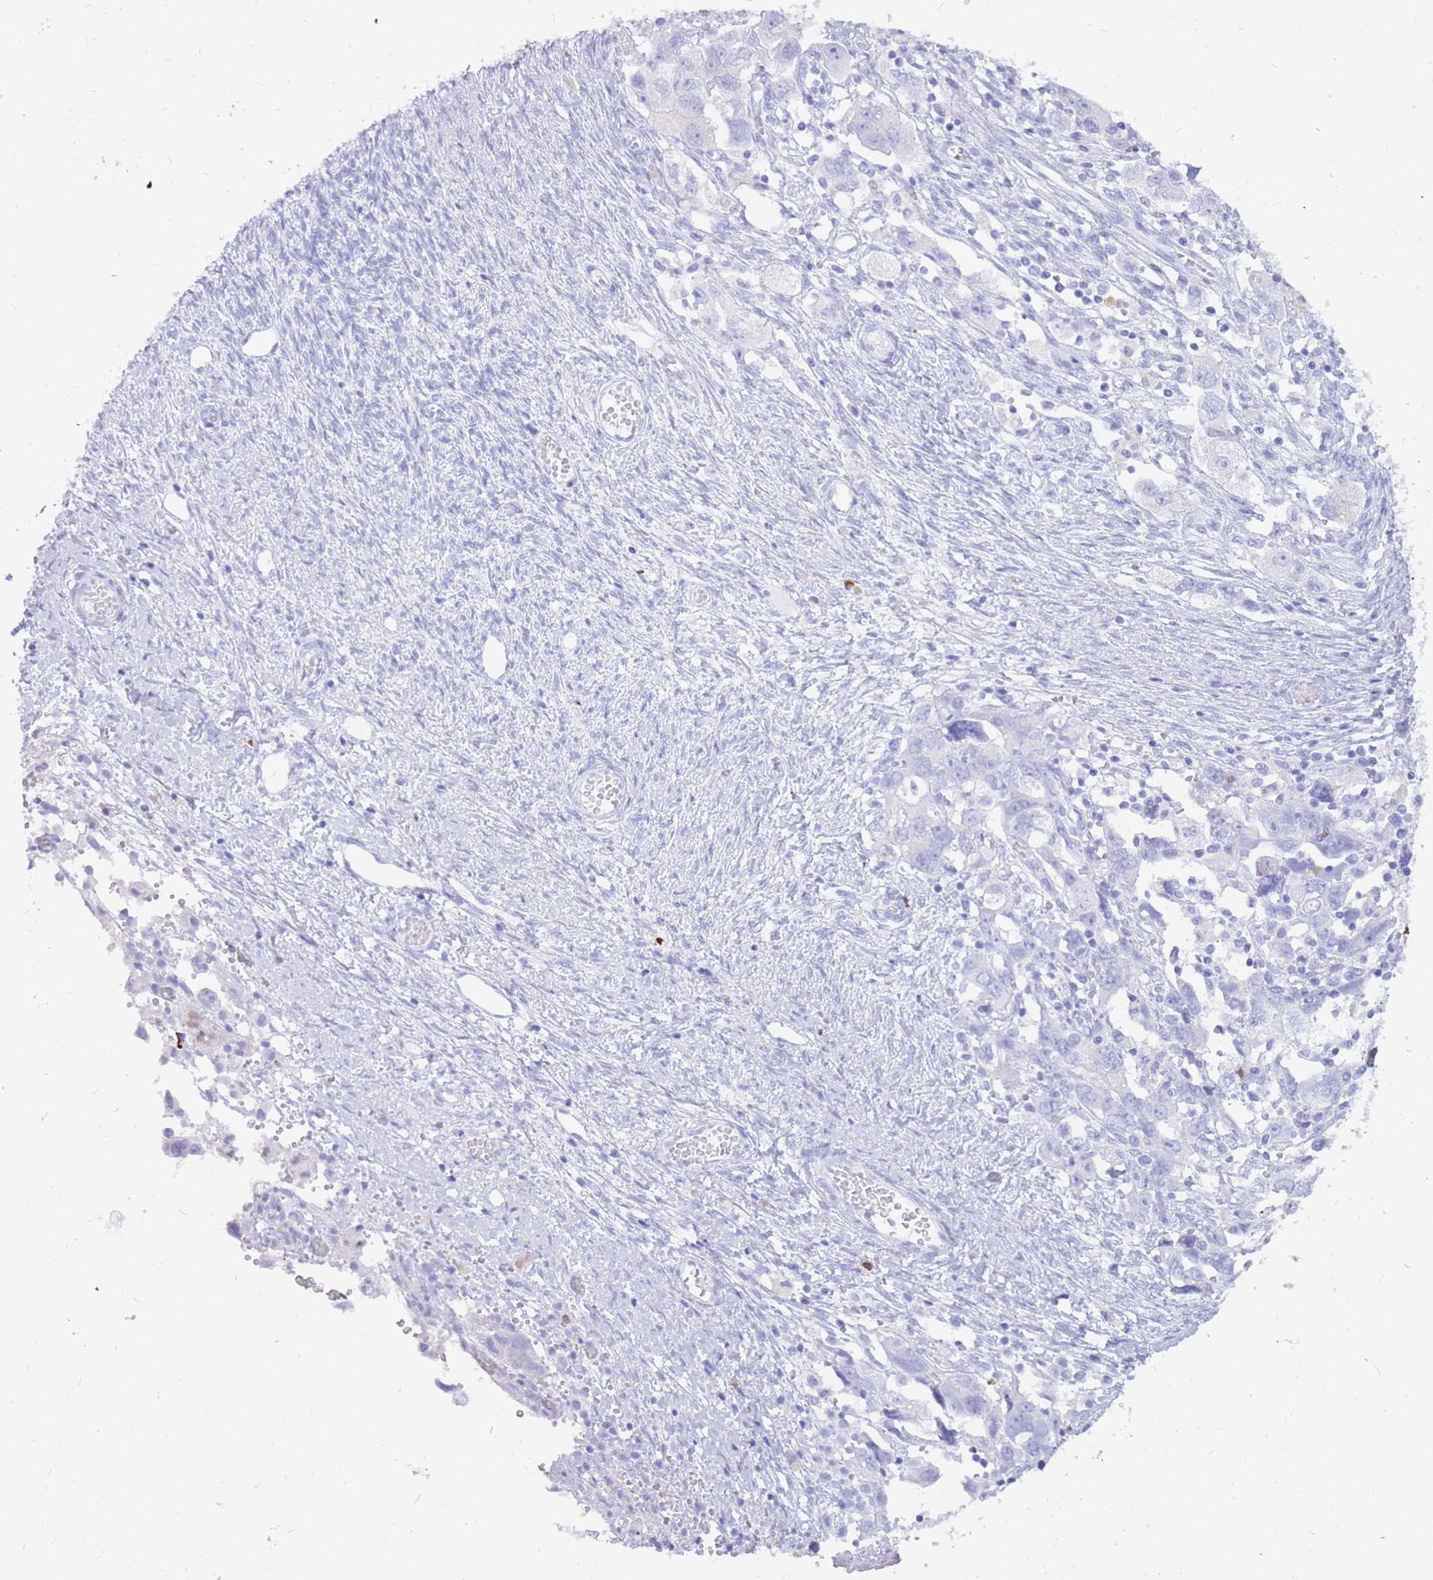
{"staining": {"intensity": "negative", "quantity": "none", "location": "none"}, "tissue": "ovarian cancer", "cell_type": "Tumor cells", "image_type": "cancer", "snomed": [{"axis": "morphology", "description": "Carcinoma, NOS"}, {"axis": "morphology", "description": "Cystadenocarcinoma, serous, NOS"}, {"axis": "topography", "description": "Ovary"}], "caption": "This is an immunohistochemistry histopathology image of ovarian cancer (carcinoma). There is no positivity in tumor cells.", "gene": "HERC1", "patient": {"sex": "female", "age": 69}}